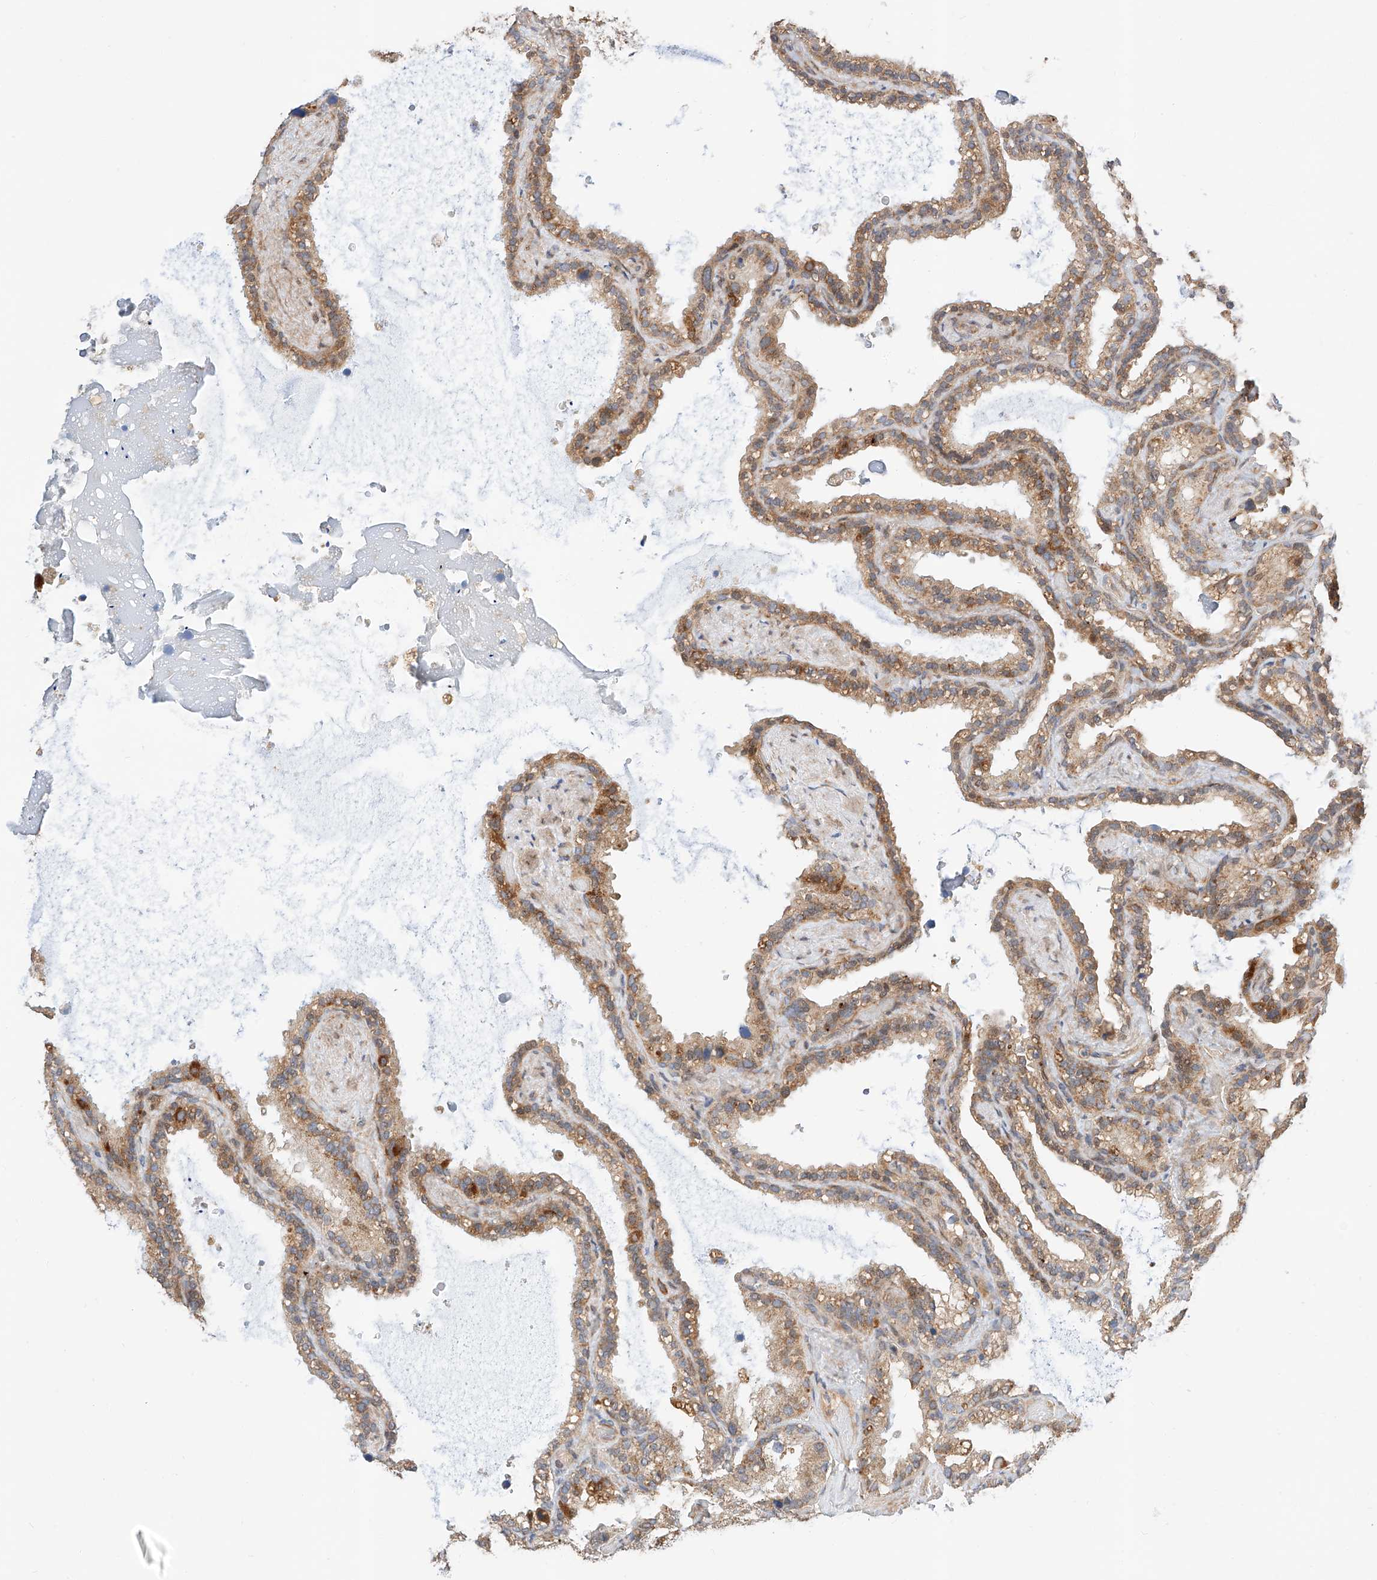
{"staining": {"intensity": "moderate", "quantity": "25%-75%", "location": "cytoplasmic/membranous"}, "tissue": "seminal vesicle", "cell_type": "Glandular cells", "image_type": "normal", "snomed": [{"axis": "morphology", "description": "Normal tissue, NOS"}, {"axis": "topography", "description": "Prostate"}, {"axis": "topography", "description": "Seminal veicle"}], "caption": "IHC staining of normal seminal vesicle, which demonstrates medium levels of moderate cytoplasmic/membranous staining in approximately 25%-75% of glandular cells indicating moderate cytoplasmic/membranous protein staining. The staining was performed using DAB (3,3'-diaminobenzidine) (brown) for protein detection and nuclei were counterstained in hematoxylin (blue).", "gene": "RAB23", "patient": {"sex": "male", "age": 68}}